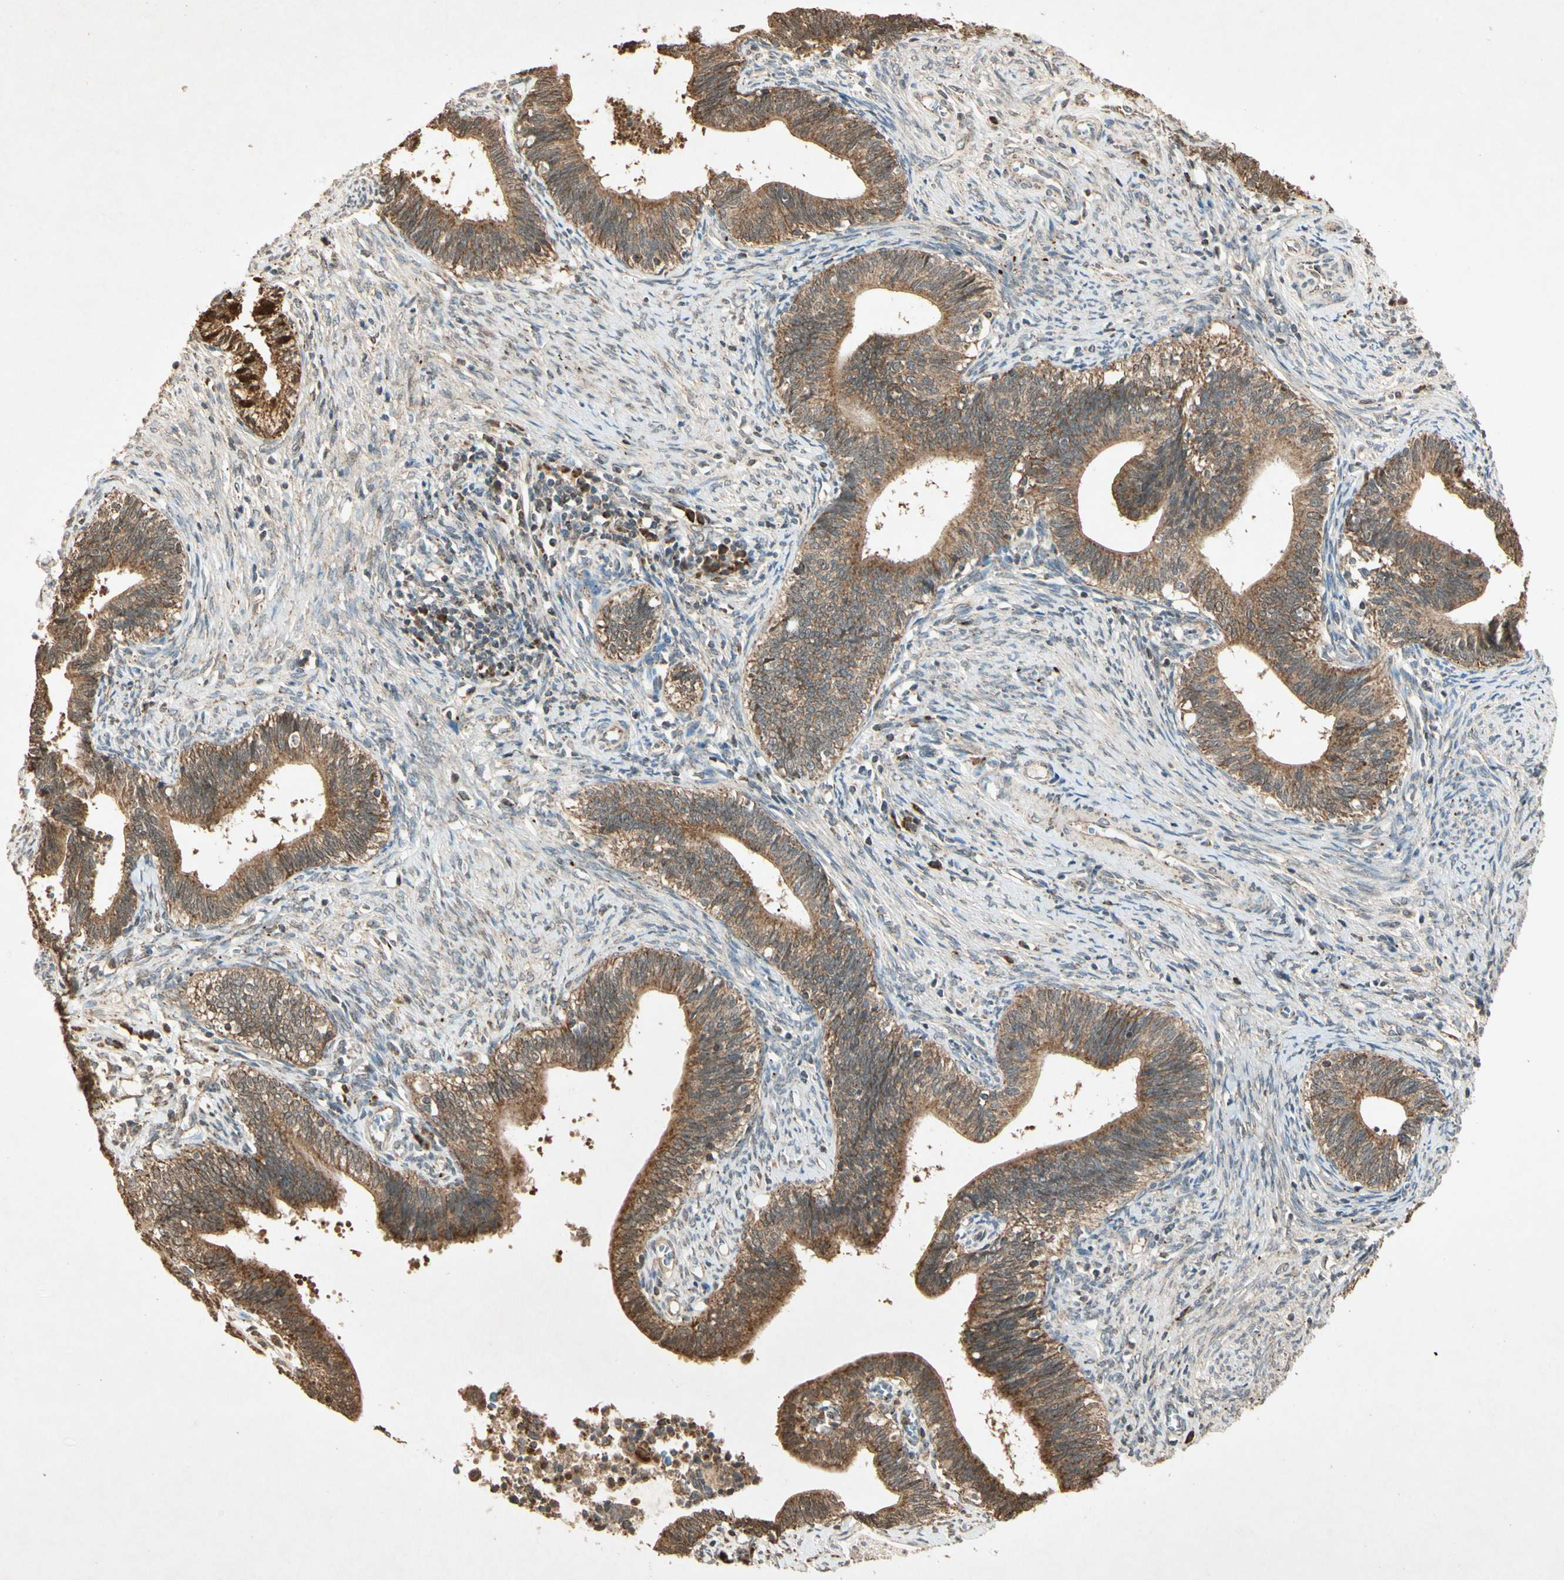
{"staining": {"intensity": "moderate", "quantity": ">75%", "location": "cytoplasmic/membranous"}, "tissue": "cervical cancer", "cell_type": "Tumor cells", "image_type": "cancer", "snomed": [{"axis": "morphology", "description": "Adenocarcinoma, NOS"}, {"axis": "topography", "description": "Cervix"}], "caption": "A medium amount of moderate cytoplasmic/membranous positivity is present in approximately >75% of tumor cells in cervical cancer tissue. The staining was performed using DAB, with brown indicating positive protein expression. Nuclei are stained blue with hematoxylin.", "gene": "PRDX5", "patient": {"sex": "female", "age": 44}}